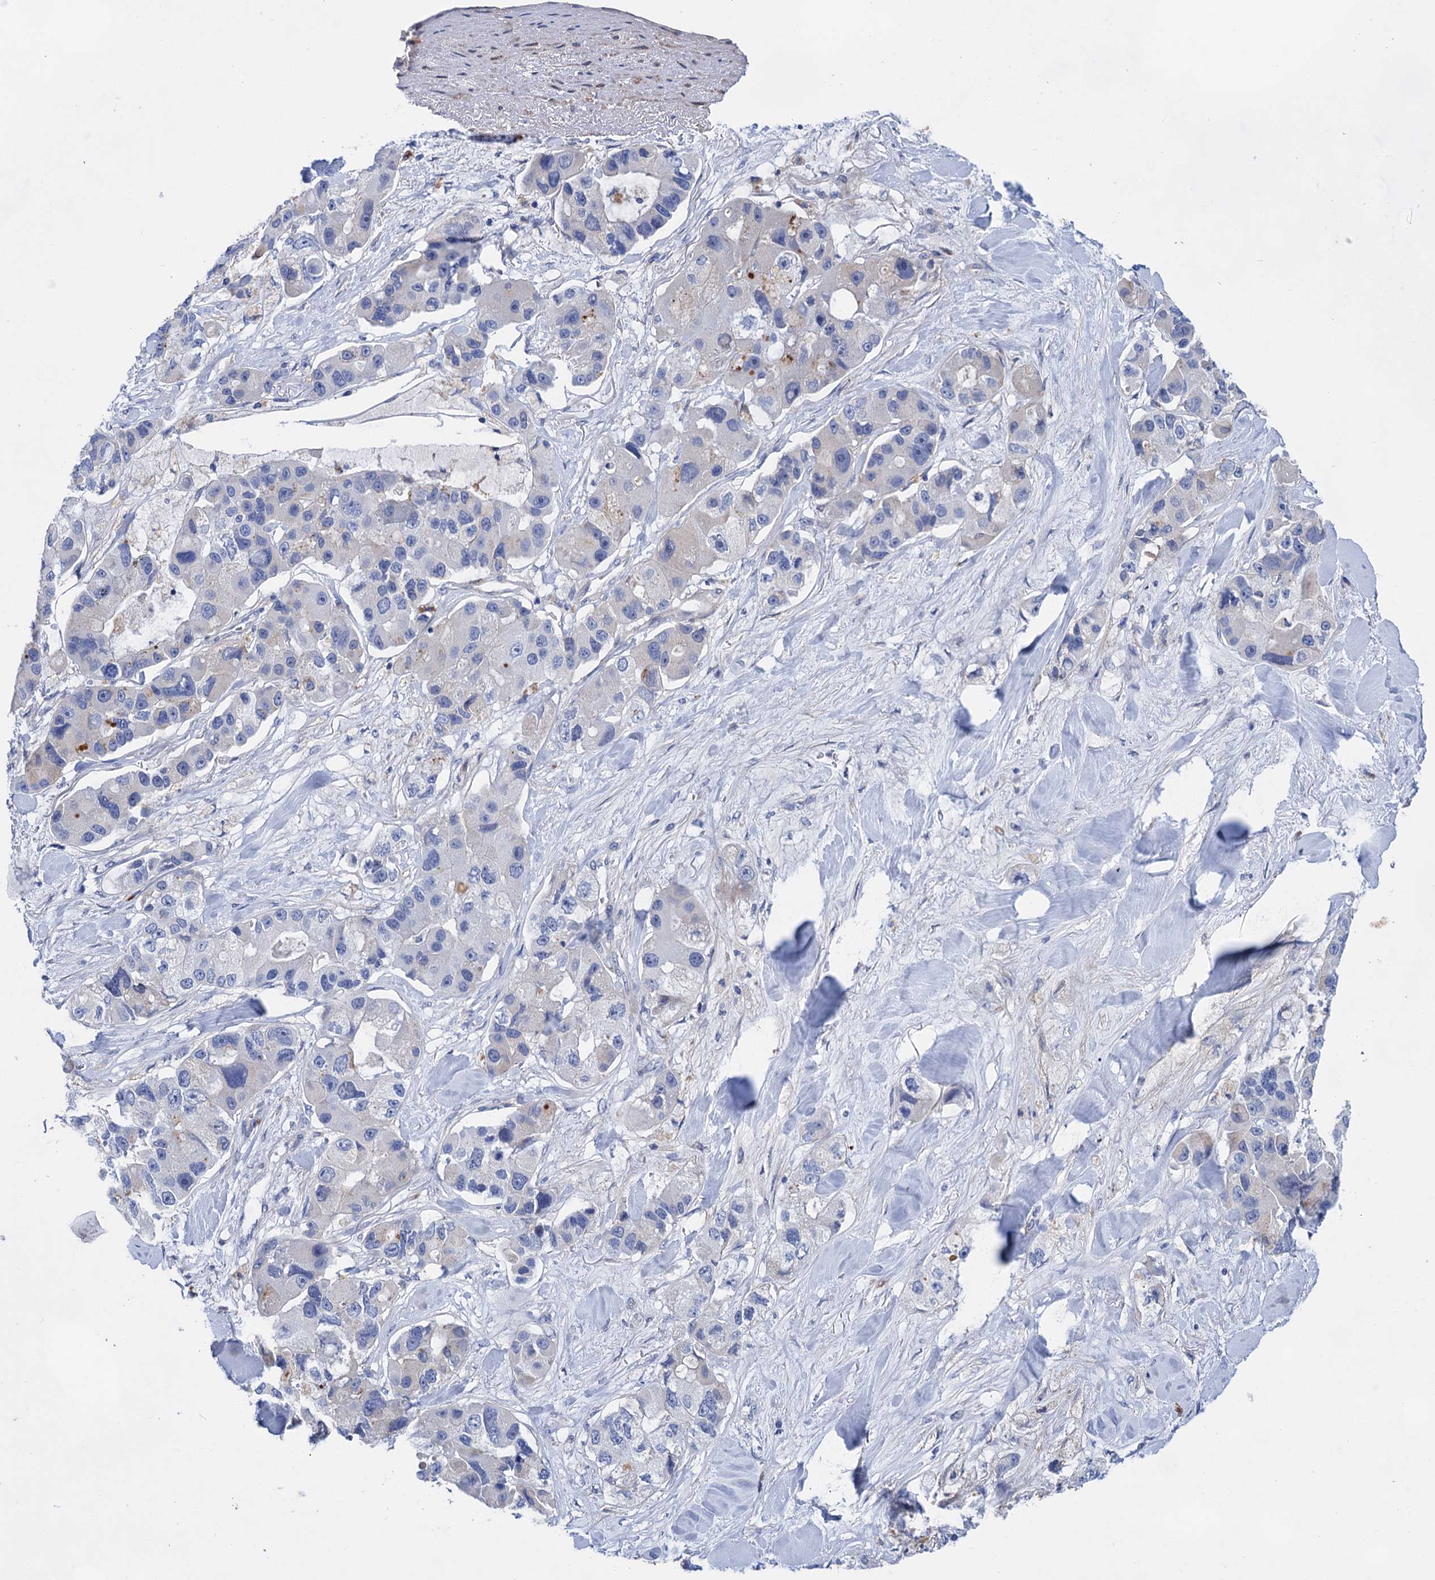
{"staining": {"intensity": "negative", "quantity": "none", "location": "none"}, "tissue": "lung cancer", "cell_type": "Tumor cells", "image_type": "cancer", "snomed": [{"axis": "morphology", "description": "Adenocarcinoma, NOS"}, {"axis": "topography", "description": "Lung"}], "caption": "DAB immunohistochemical staining of human lung adenocarcinoma demonstrates no significant positivity in tumor cells.", "gene": "GPR155", "patient": {"sex": "female", "age": 54}}